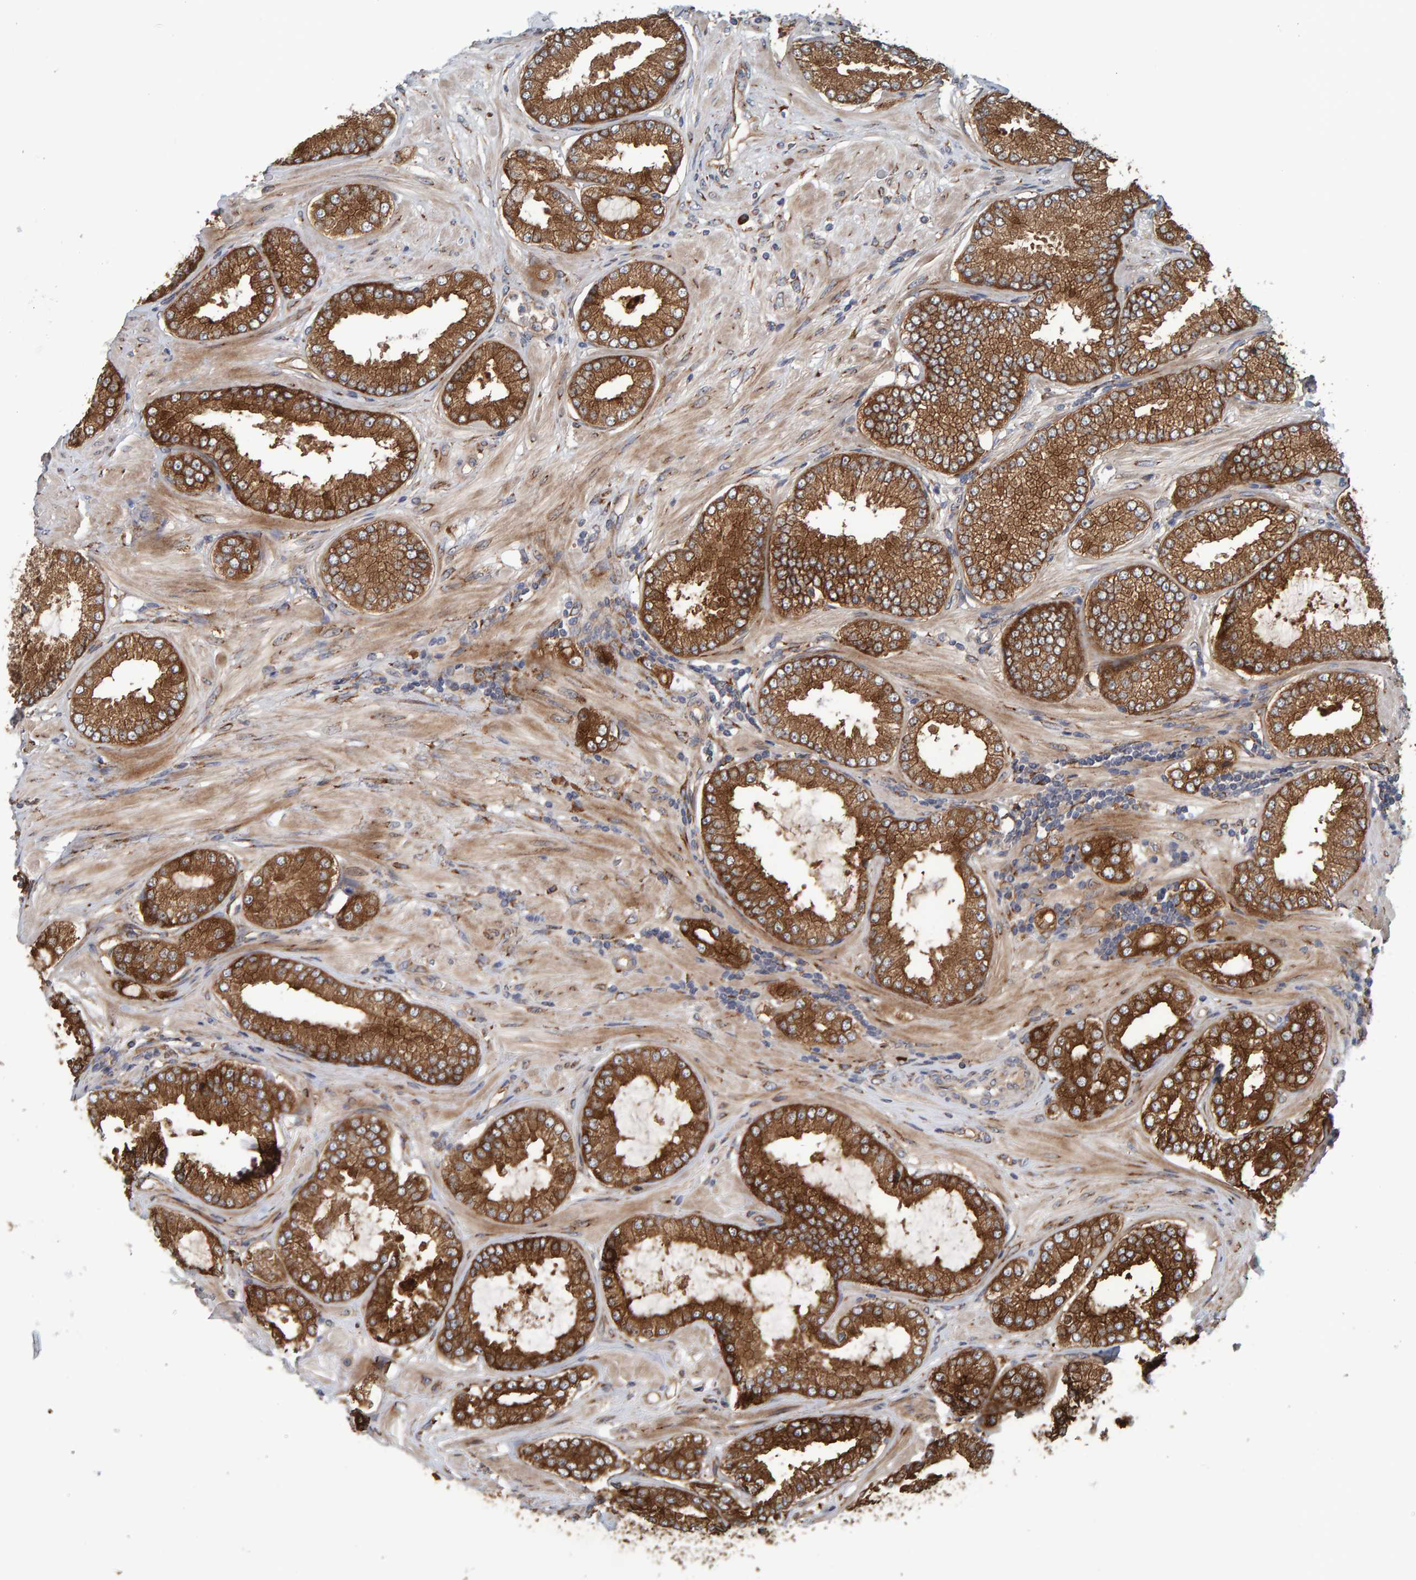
{"staining": {"intensity": "strong", "quantity": ">75%", "location": "cytoplasmic/membranous"}, "tissue": "prostate cancer", "cell_type": "Tumor cells", "image_type": "cancer", "snomed": [{"axis": "morphology", "description": "Adenocarcinoma, Low grade"}, {"axis": "topography", "description": "Prostate"}], "caption": "IHC (DAB (3,3'-diaminobenzidine)) staining of prostate low-grade adenocarcinoma exhibits strong cytoplasmic/membranous protein positivity in approximately >75% of tumor cells. The staining was performed using DAB (3,3'-diaminobenzidine) to visualize the protein expression in brown, while the nuclei were stained in blue with hematoxylin (Magnification: 20x).", "gene": "BAIAP2", "patient": {"sex": "male", "age": 62}}